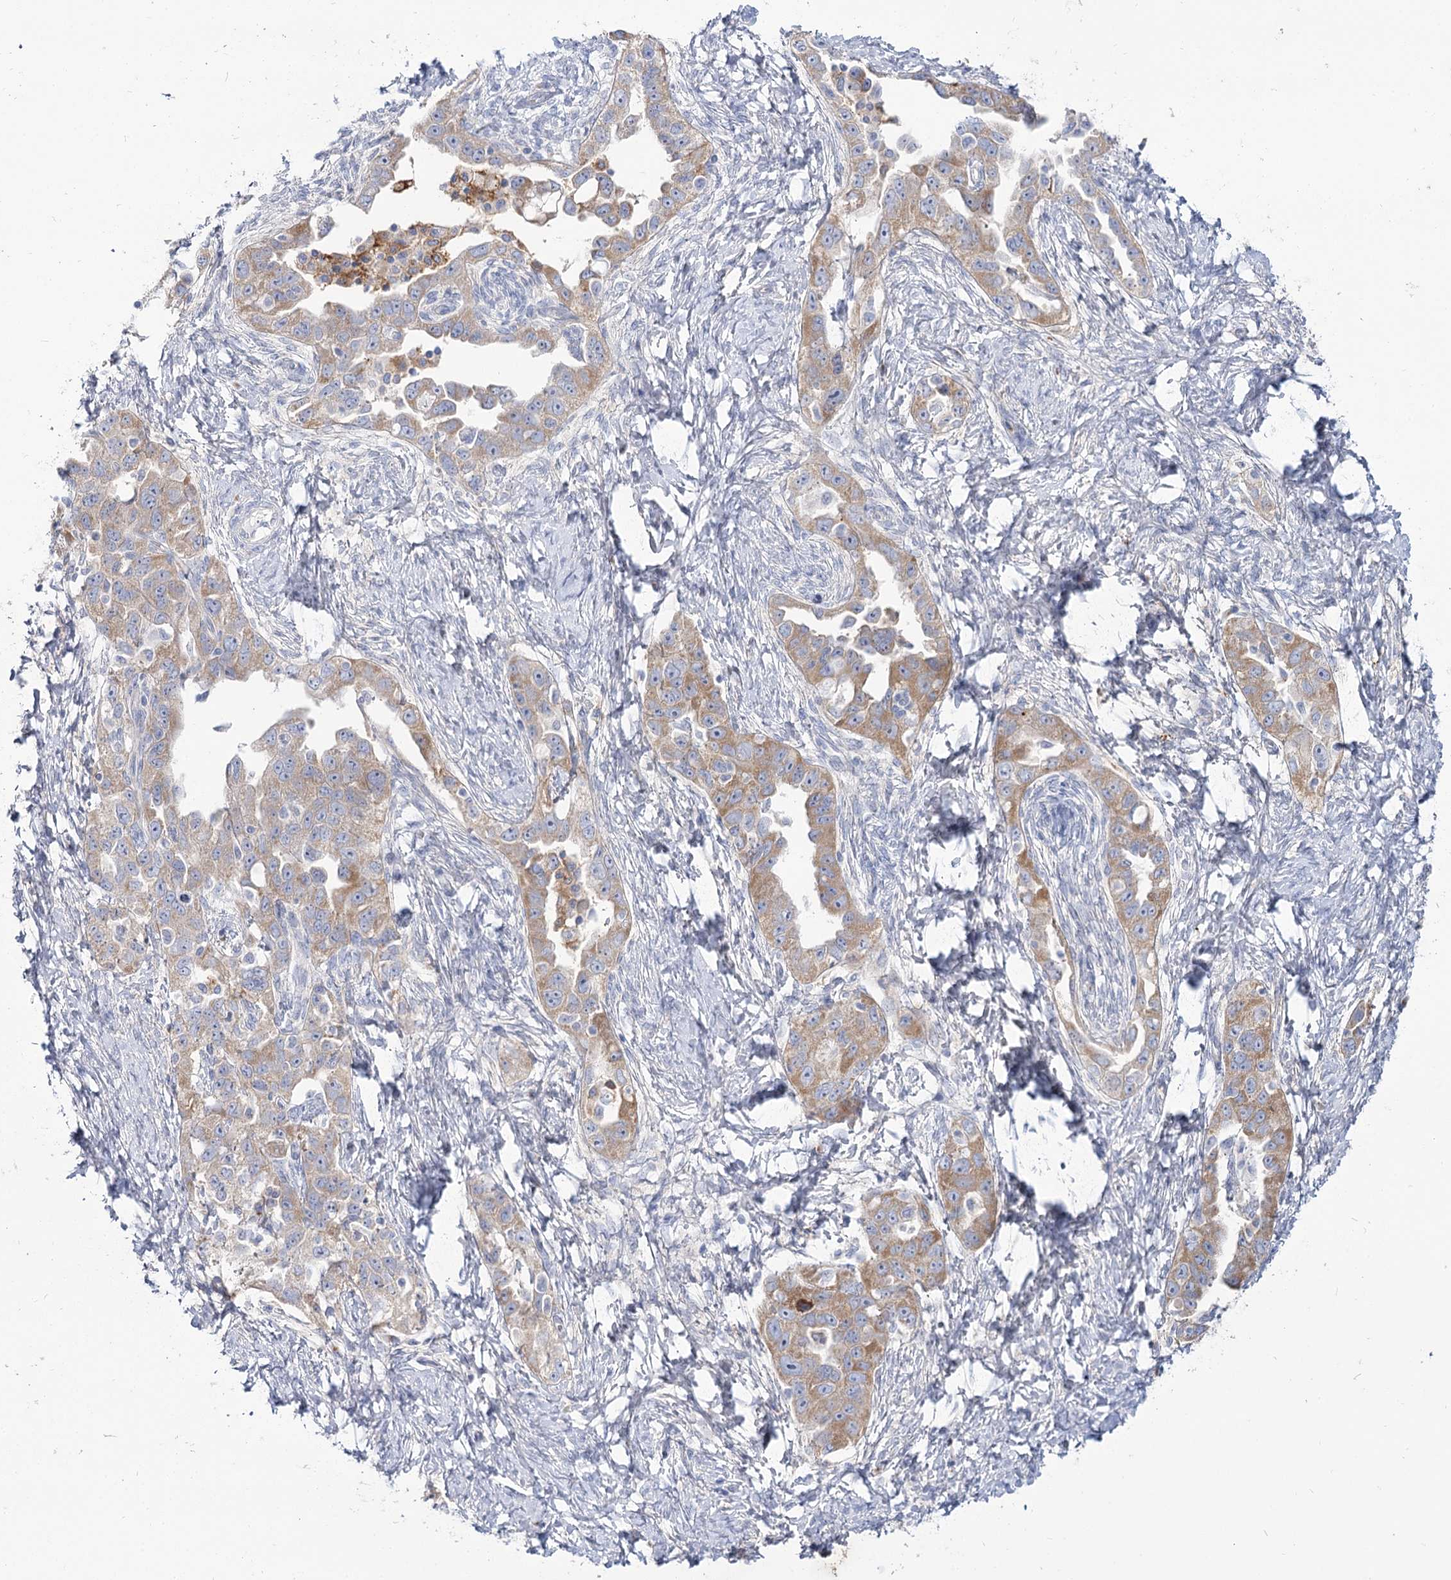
{"staining": {"intensity": "weak", "quantity": "25%-75%", "location": "cytoplasmic/membranous"}, "tissue": "ovarian cancer", "cell_type": "Tumor cells", "image_type": "cancer", "snomed": [{"axis": "morphology", "description": "Carcinoma, NOS"}, {"axis": "morphology", "description": "Cystadenocarcinoma, serous, NOS"}, {"axis": "topography", "description": "Ovary"}], "caption": "The micrograph reveals staining of serous cystadenocarcinoma (ovarian), revealing weak cytoplasmic/membranous protein positivity (brown color) within tumor cells. (IHC, brightfield microscopy, high magnification).", "gene": "SUOX", "patient": {"sex": "female", "age": 69}}